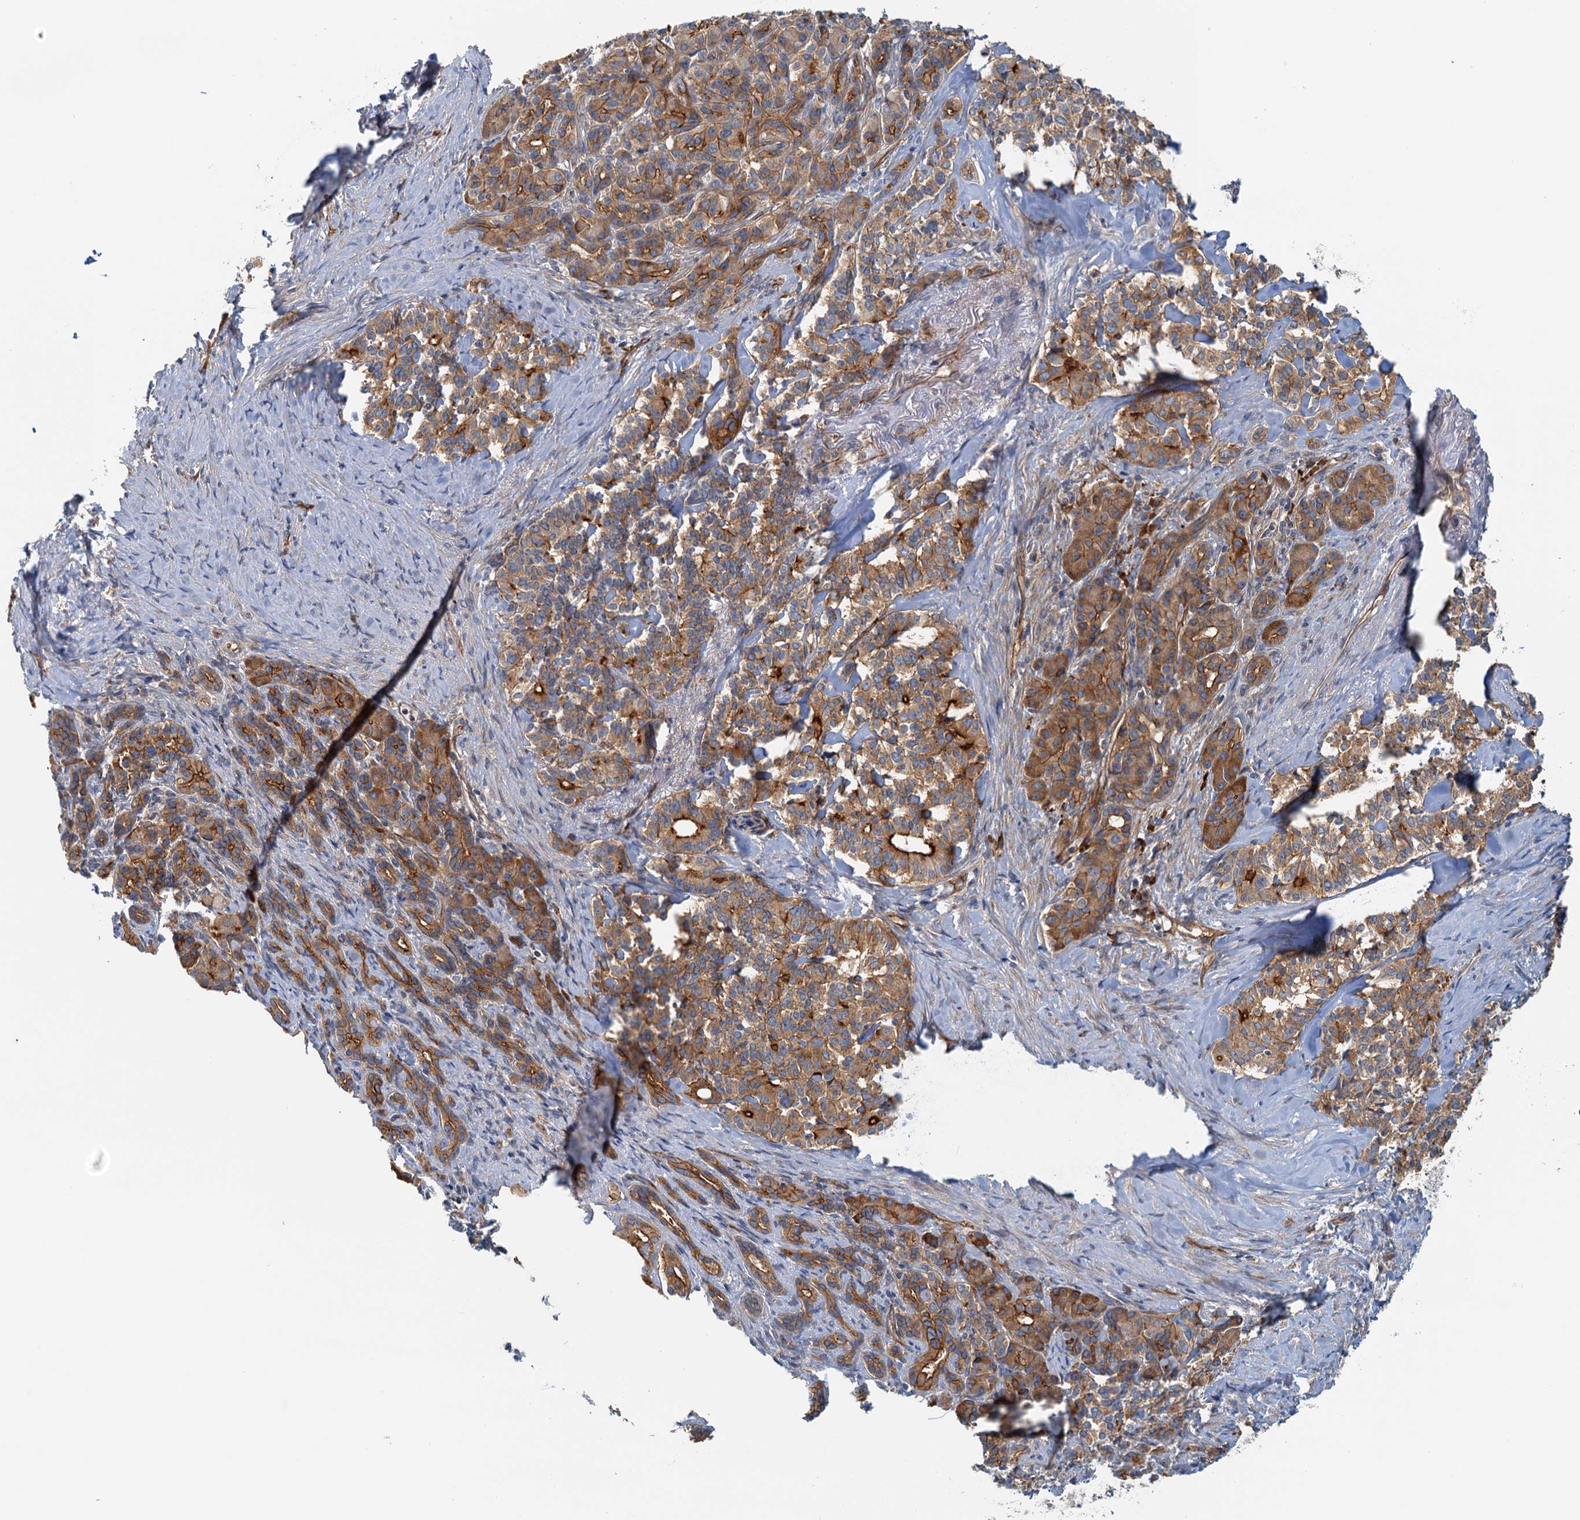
{"staining": {"intensity": "strong", "quantity": "25%-75%", "location": "cytoplasmic/membranous"}, "tissue": "pancreatic cancer", "cell_type": "Tumor cells", "image_type": "cancer", "snomed": [{"axis": "morphology", "description": "Adenocarcinoma, NOS"}, {"axis": "topography", "description": "Pancreas"}], "caption": "A histopathology image showing strong cytoplasmic/membranous expression in about 25%-75% of tumor cells in pancreatic cancer (adenocarcinoma), as visualized by brown immunohistochemical staining.", "gene": "NIPAL3", "patient": {"sex": "female", "age": 74}}